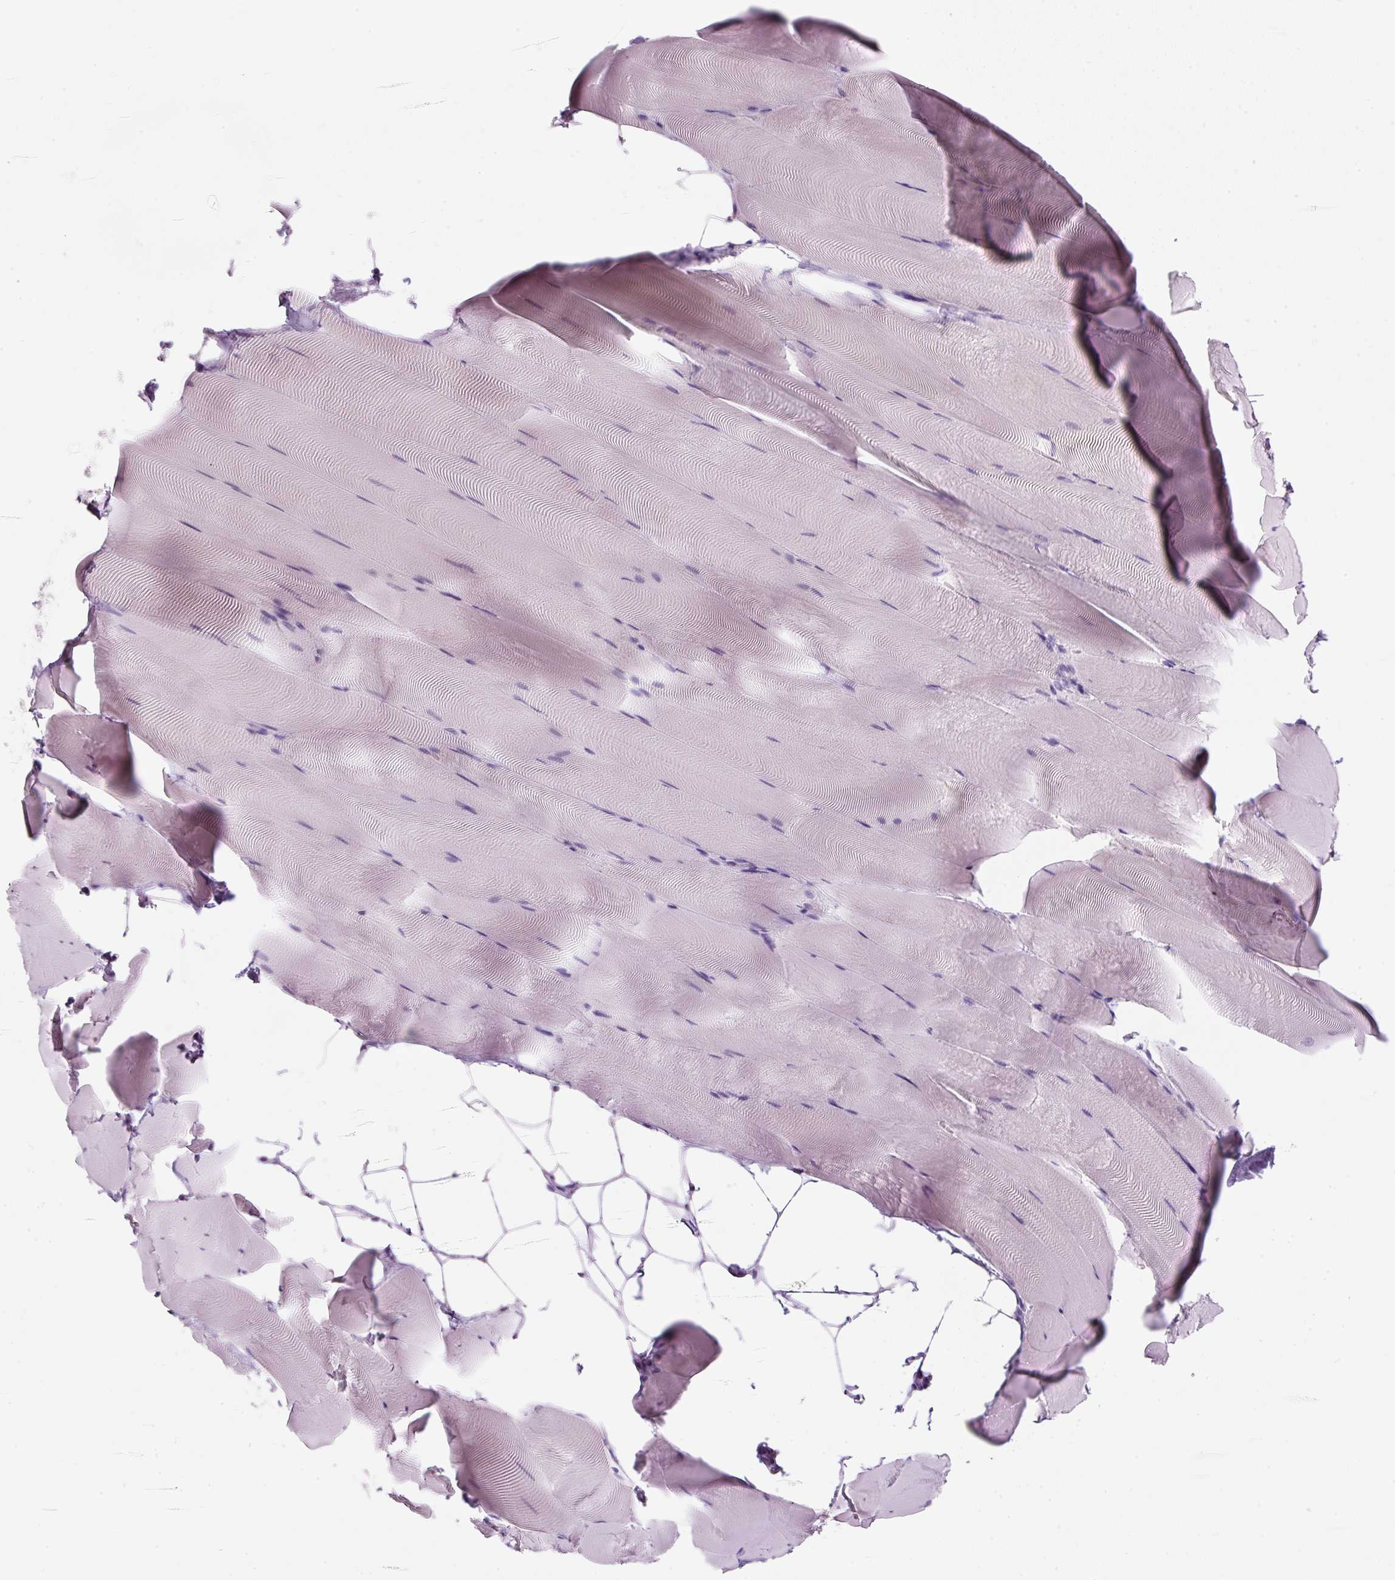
{"staining": {"intensity": "negative", "quantity": "none", "location": "none"}, "tissue": "skeletal muscle", "cell_type": "Myocytes", "image_type": "normal", "snomed": [{"axis": "morphology", "description": "Normal tissue, NOS"}, {"axis": "topography", "description": "Skeletal muscle"}], "caption": "DAB immunohistochemical staining of benign human skeletal muscle reveals no significant staining in myocytes. Nuclei are stained in blue.", "gene": "ENSG00000288796", "patient": {"sex": "female", "age": 64}}